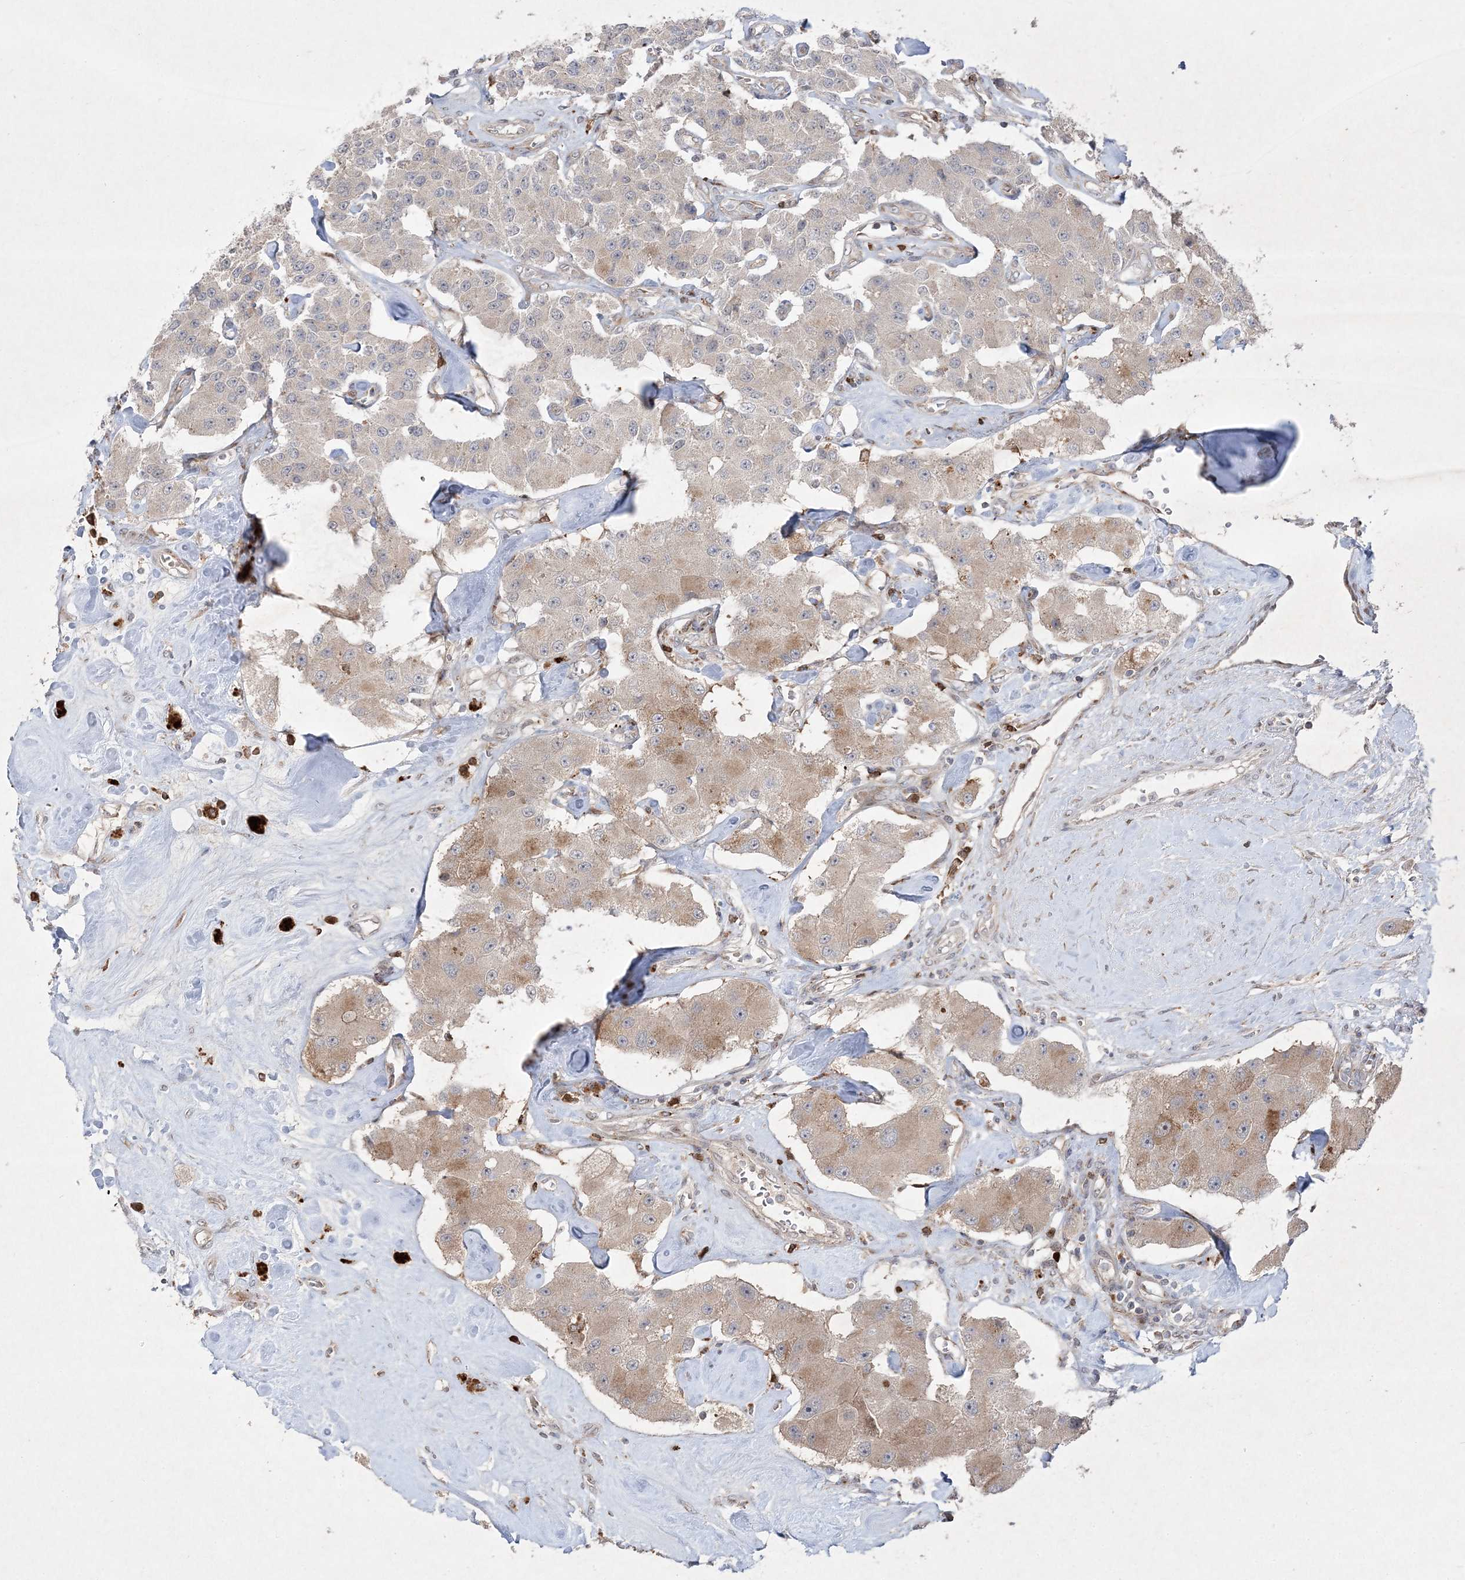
{"staining": {"intensity": "moderate", "quantity": "<25%", "location": "cytoplasmic/membranous"}, "tissue": "carcinoid", "cell_type": "Tumor cells", "image_type": "cancer", "snomed": [{"axis": "morphology", "description": "Carcinoid, malignant, NOS"}, {"axis": "topography", "description": "Pancreas"}], "caption": "About <25% of tumor cells in carcinoid reveal moderate cytoplasmic/membranous protein positivity as visualized by brown immunohistochemical staining.", "gene": "CLNK", "patient": {"sex": "male", "age": 41}}